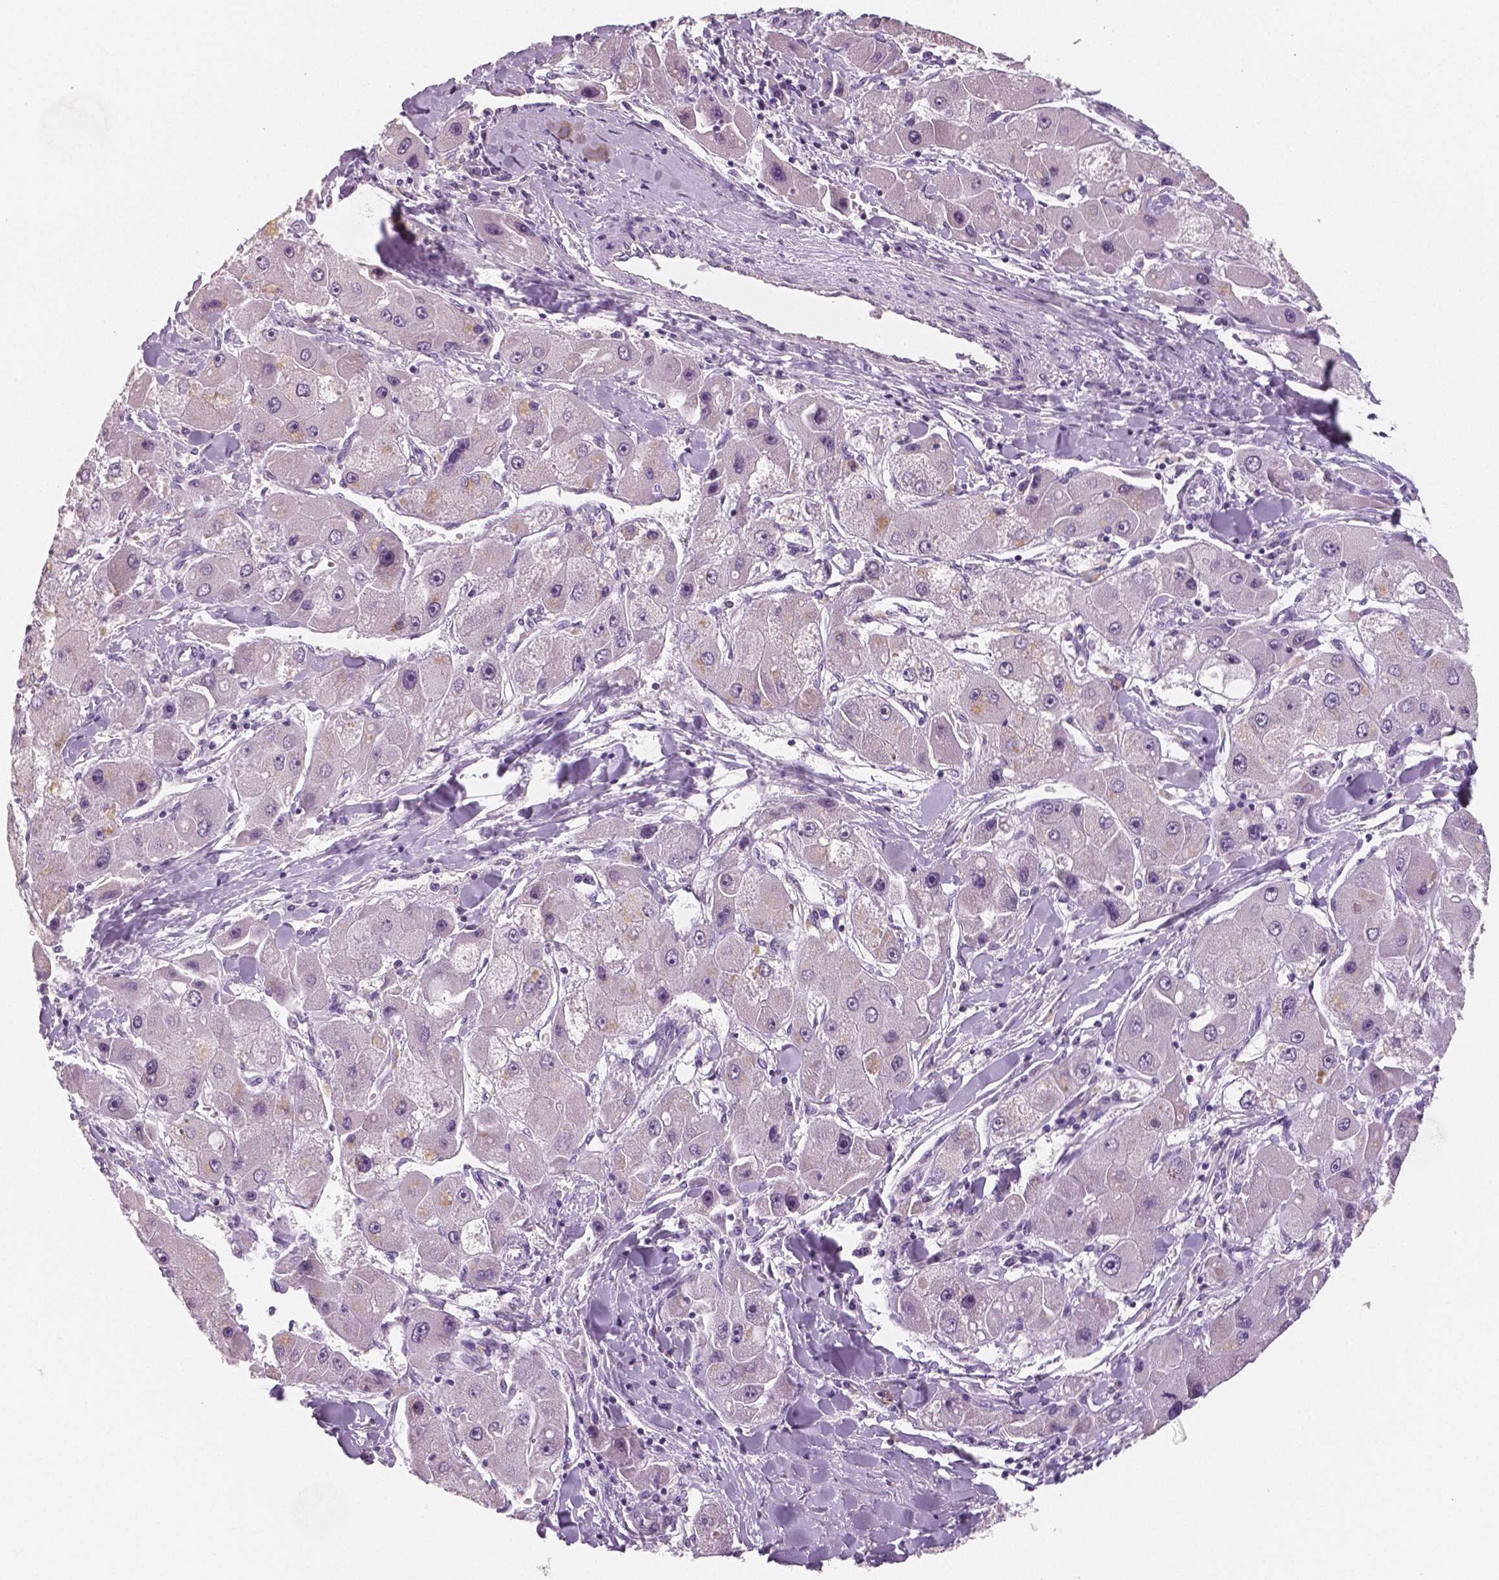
{"staining": {"intensity": "negative", "quantity": "none", "location": "none"}, "tissue": "liver cancer", "cell_type": "Tumor cells", "image_type": "cancer", "snomed": [{"axis": "morphology", "description": "Carcinoma, Hepatocellular, NOS"}, {"axis": "topography", "description": "Liver"}], "caption": "An immunohistochemistry image of liver hepatocellular carcinoma is shown. There is no staining in tumor cells of liver hepatocellular carcinoma. (DAB immunohistochemistry, high magnification).", "gene": "TSPAN7", "patient": {"sex": "male", "age": 24}}